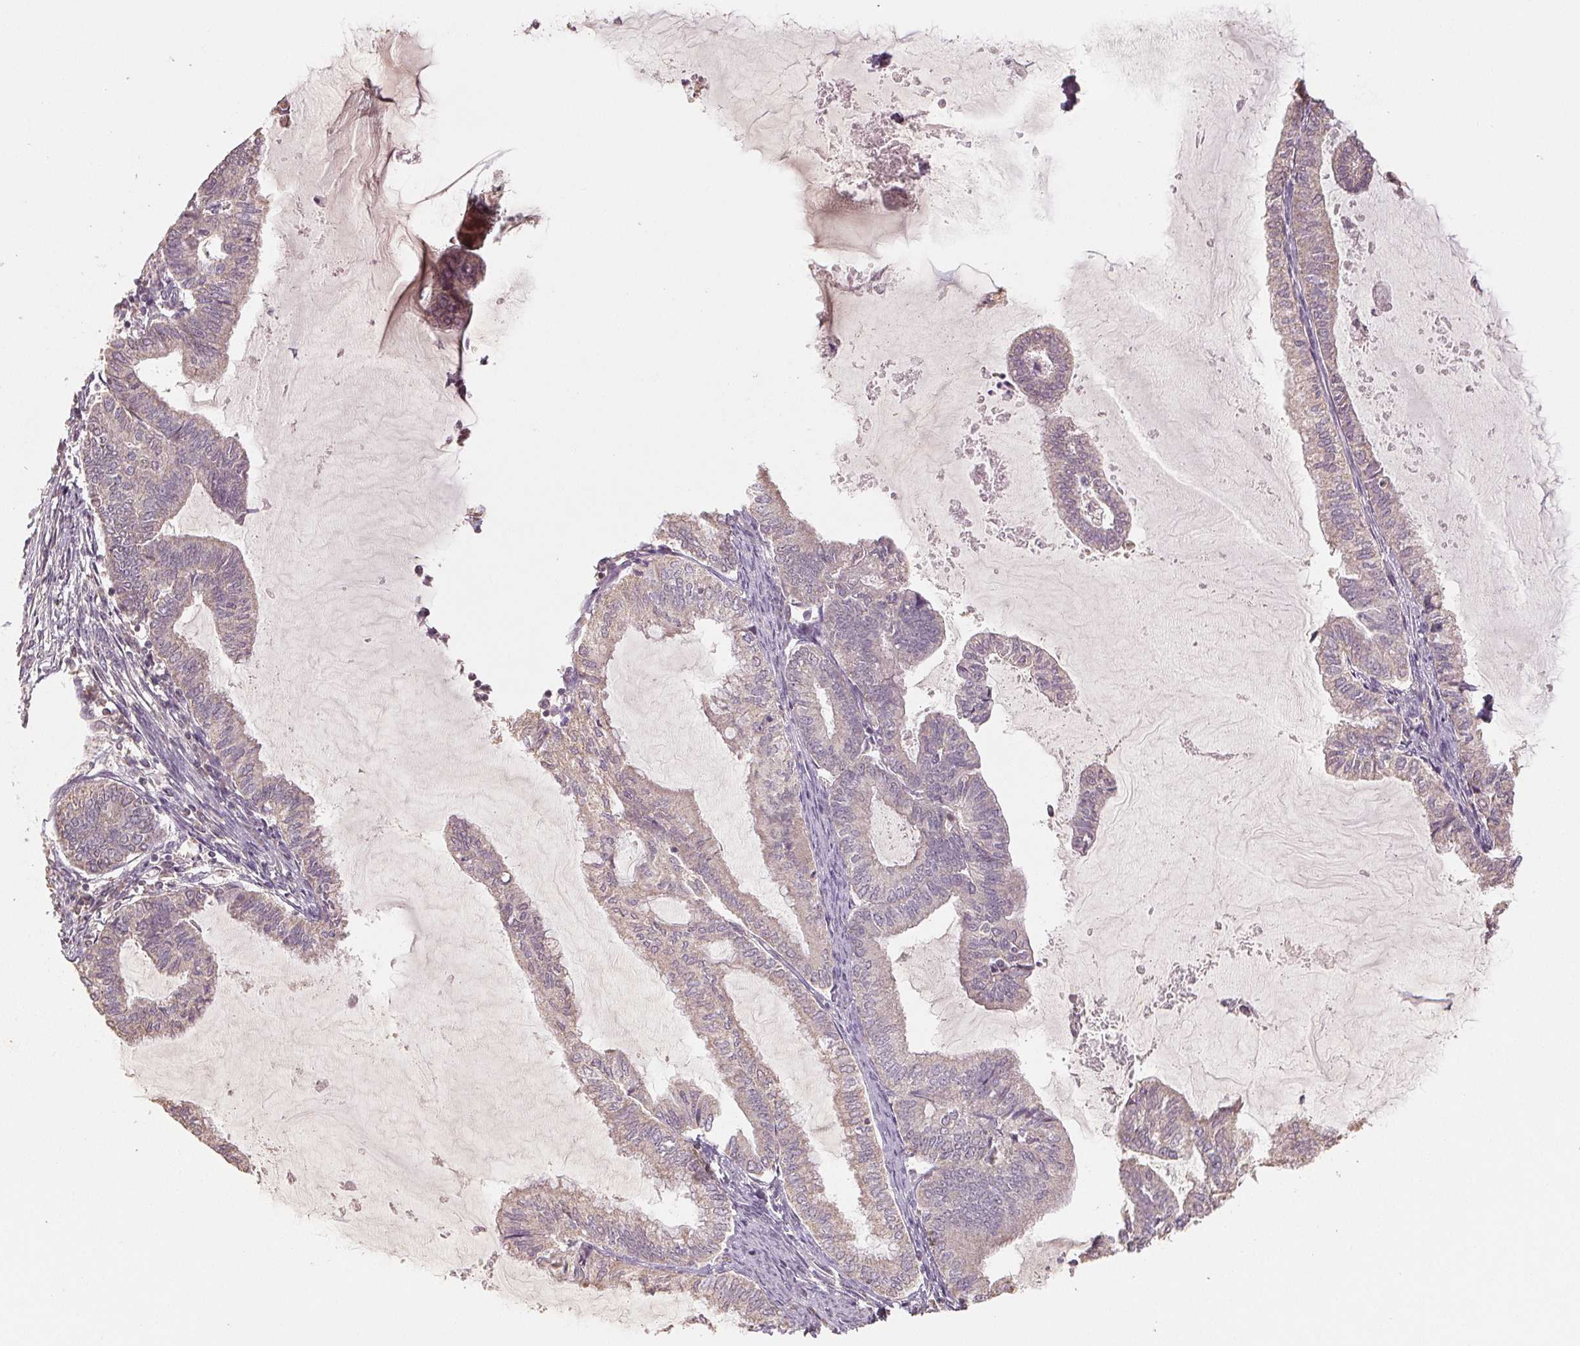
{"staining": {"intensity": "negative", "quantity": "none", "location": "none"}, "tissue": "endometrial cancer", "cell_type": "Tumor cells", "image_type": "cancer", "snomed": [{"axis": "morphology", "description": "Adenocarcinoma, NOS"}, {"axis": "topography", "description": "Endometrium"}], "caption": "This is a micrograph of immunohistochemistry (IHC) staining of endometrial adenocarcinoma, which shows no staining in tumor cells.", "gene": "COX14", "patient": {"sex": "female", "age": 79}}